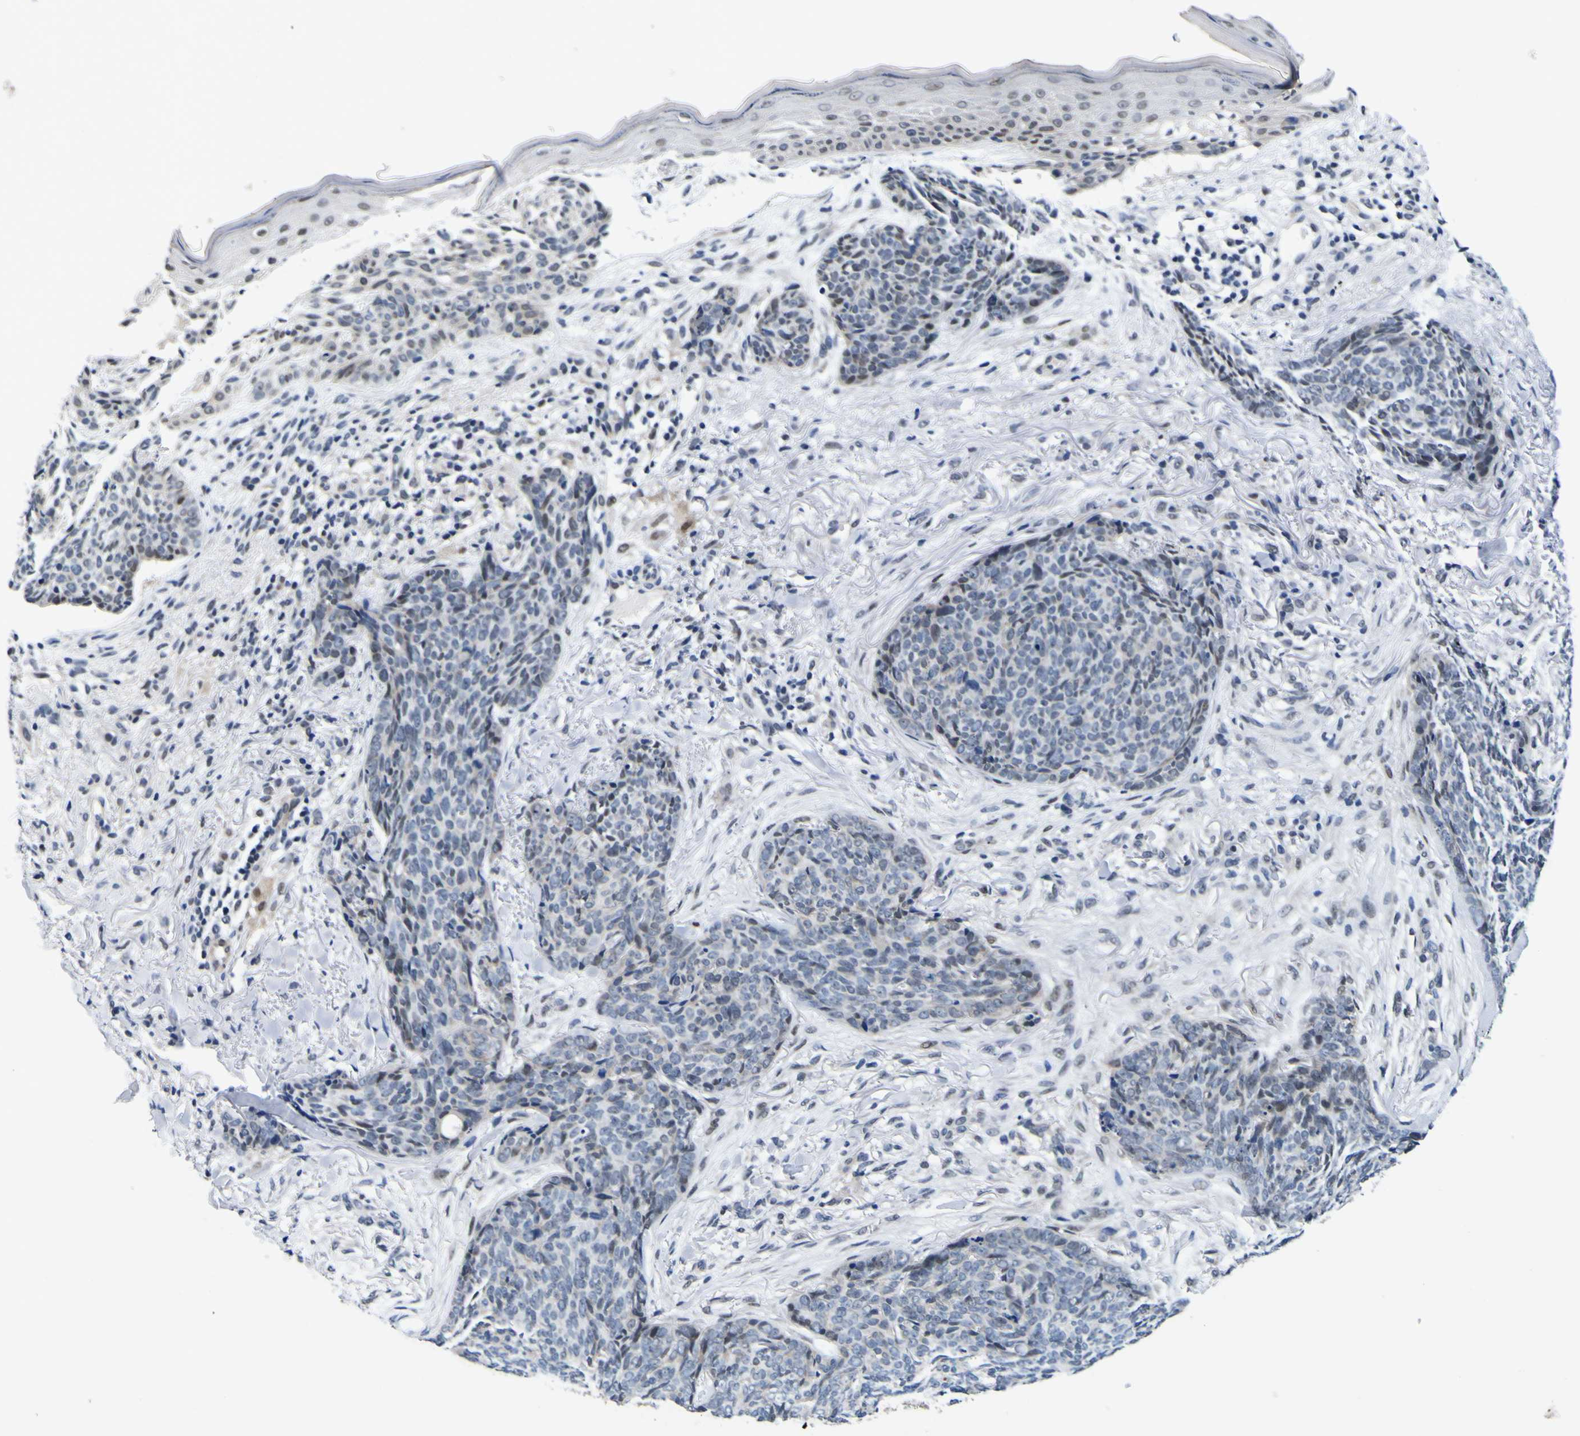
{"staining": {"intensity": "weak", "quantity": "<25%", "location": "nuclear"}, "tissue": "skin cancer", "cell_type": "Tumor cells", "image_type": "cancer", "snomed": [{"axis": "morphology", "description": "Basal cell carcinoma"}, {"axis": "topography", "description": "Skin"}], "caption": "Tumor cells are negative for protein expression in human skin cancer (basal cell carcinoma).", "gene": "CUL4B", "patient": {"sex": "female", "age": 70}}